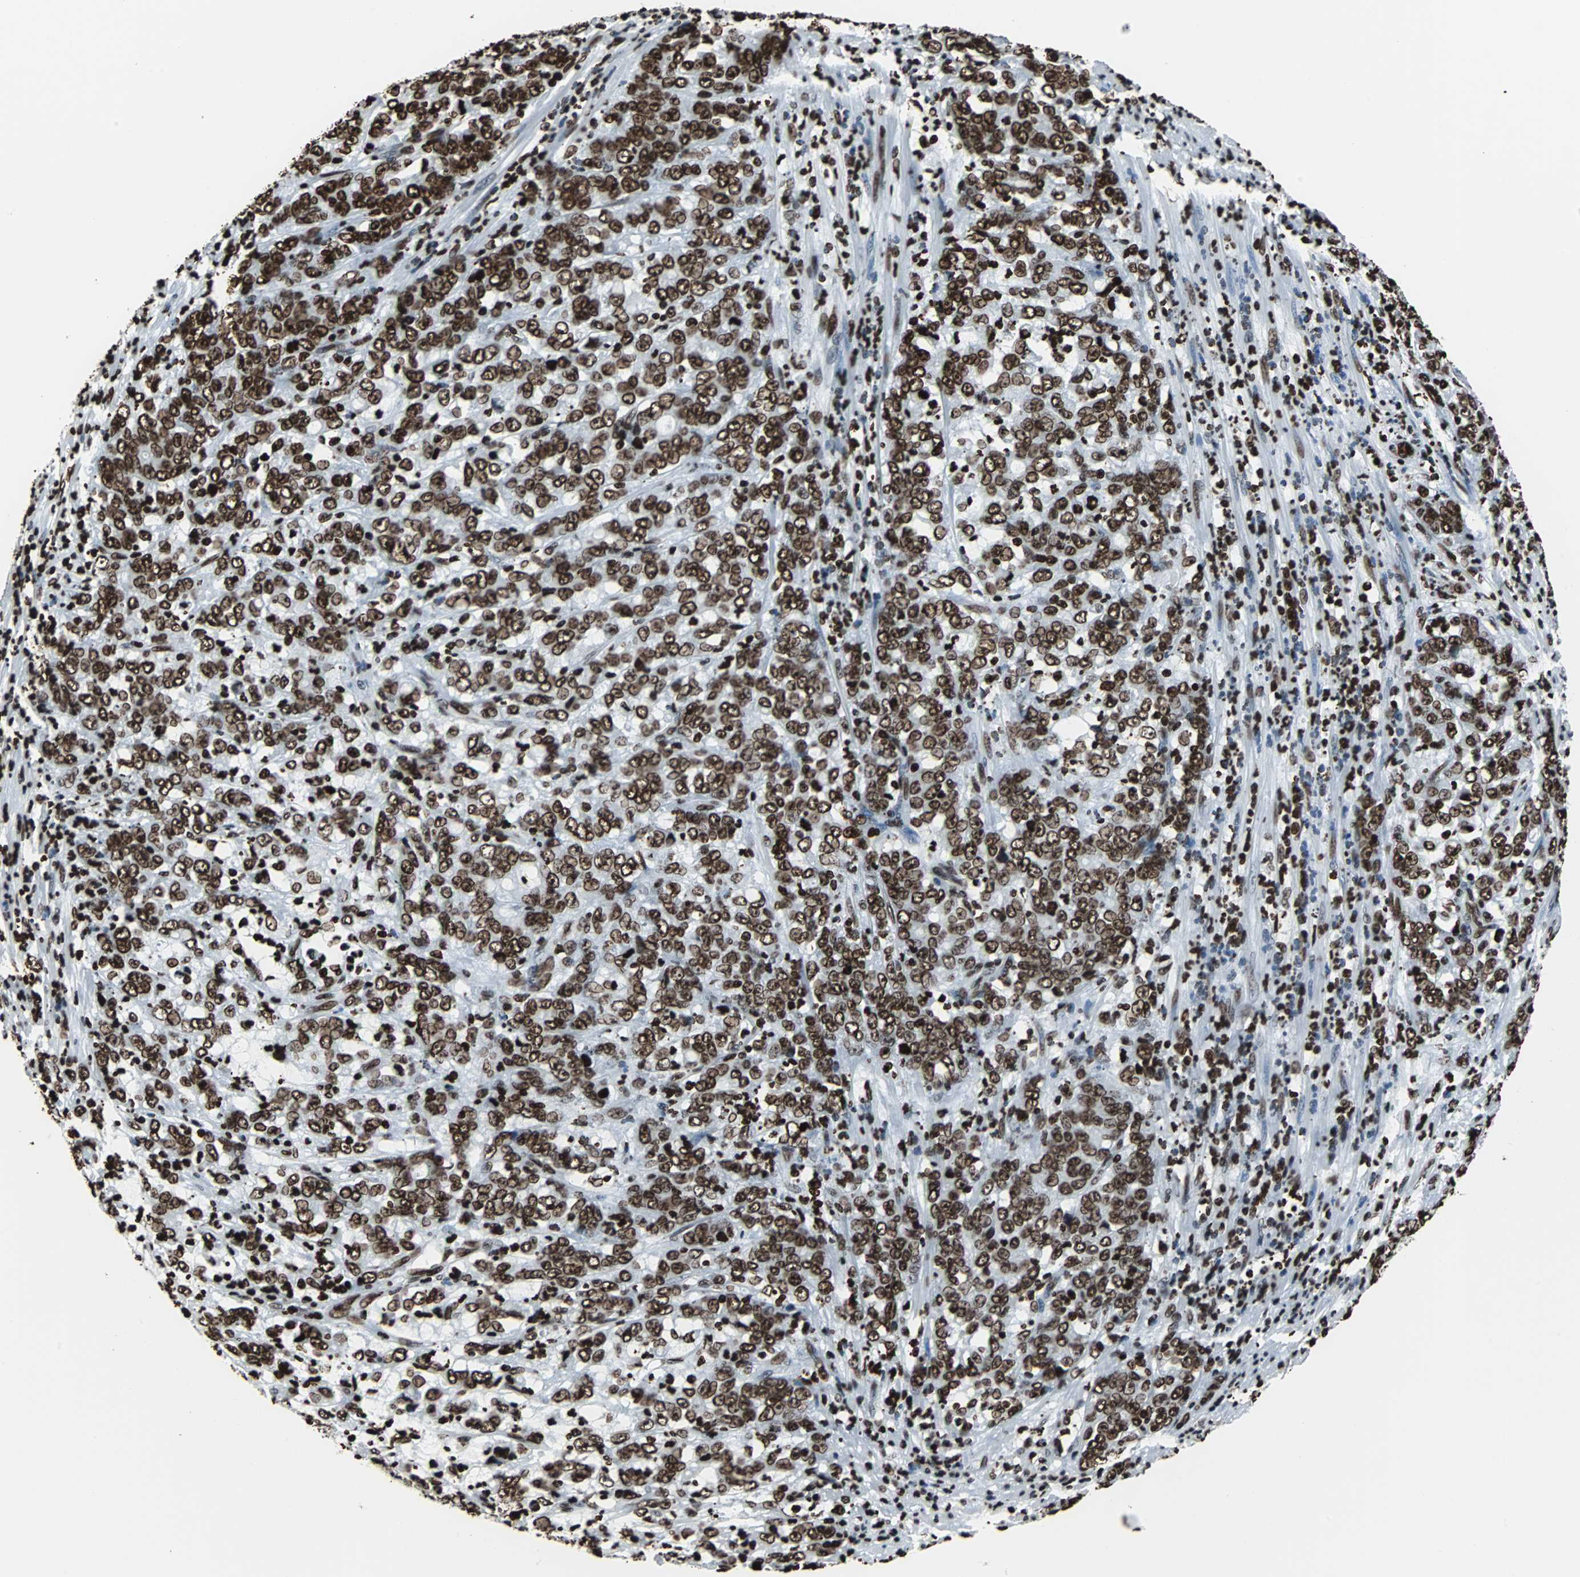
{"staining": {"intensity": "strong", "quantity": ">75%", "location": "nuclear"}, "tissue": "stomach cancer", "cell_type": "Tumor cells", "image_type": "cancer", "snomed": [{"axis": "morphology", "description": "Adenocarcinoma, NOS"}, {"axis": "topography", "description": "Stomach, lower"}], "caption": "Human stomach adenocarcinoma stained with a protein marker shows strong staining in tumor cells.", "gene": "H2BC18", "patient": {"sex": "female", "age": 71}}